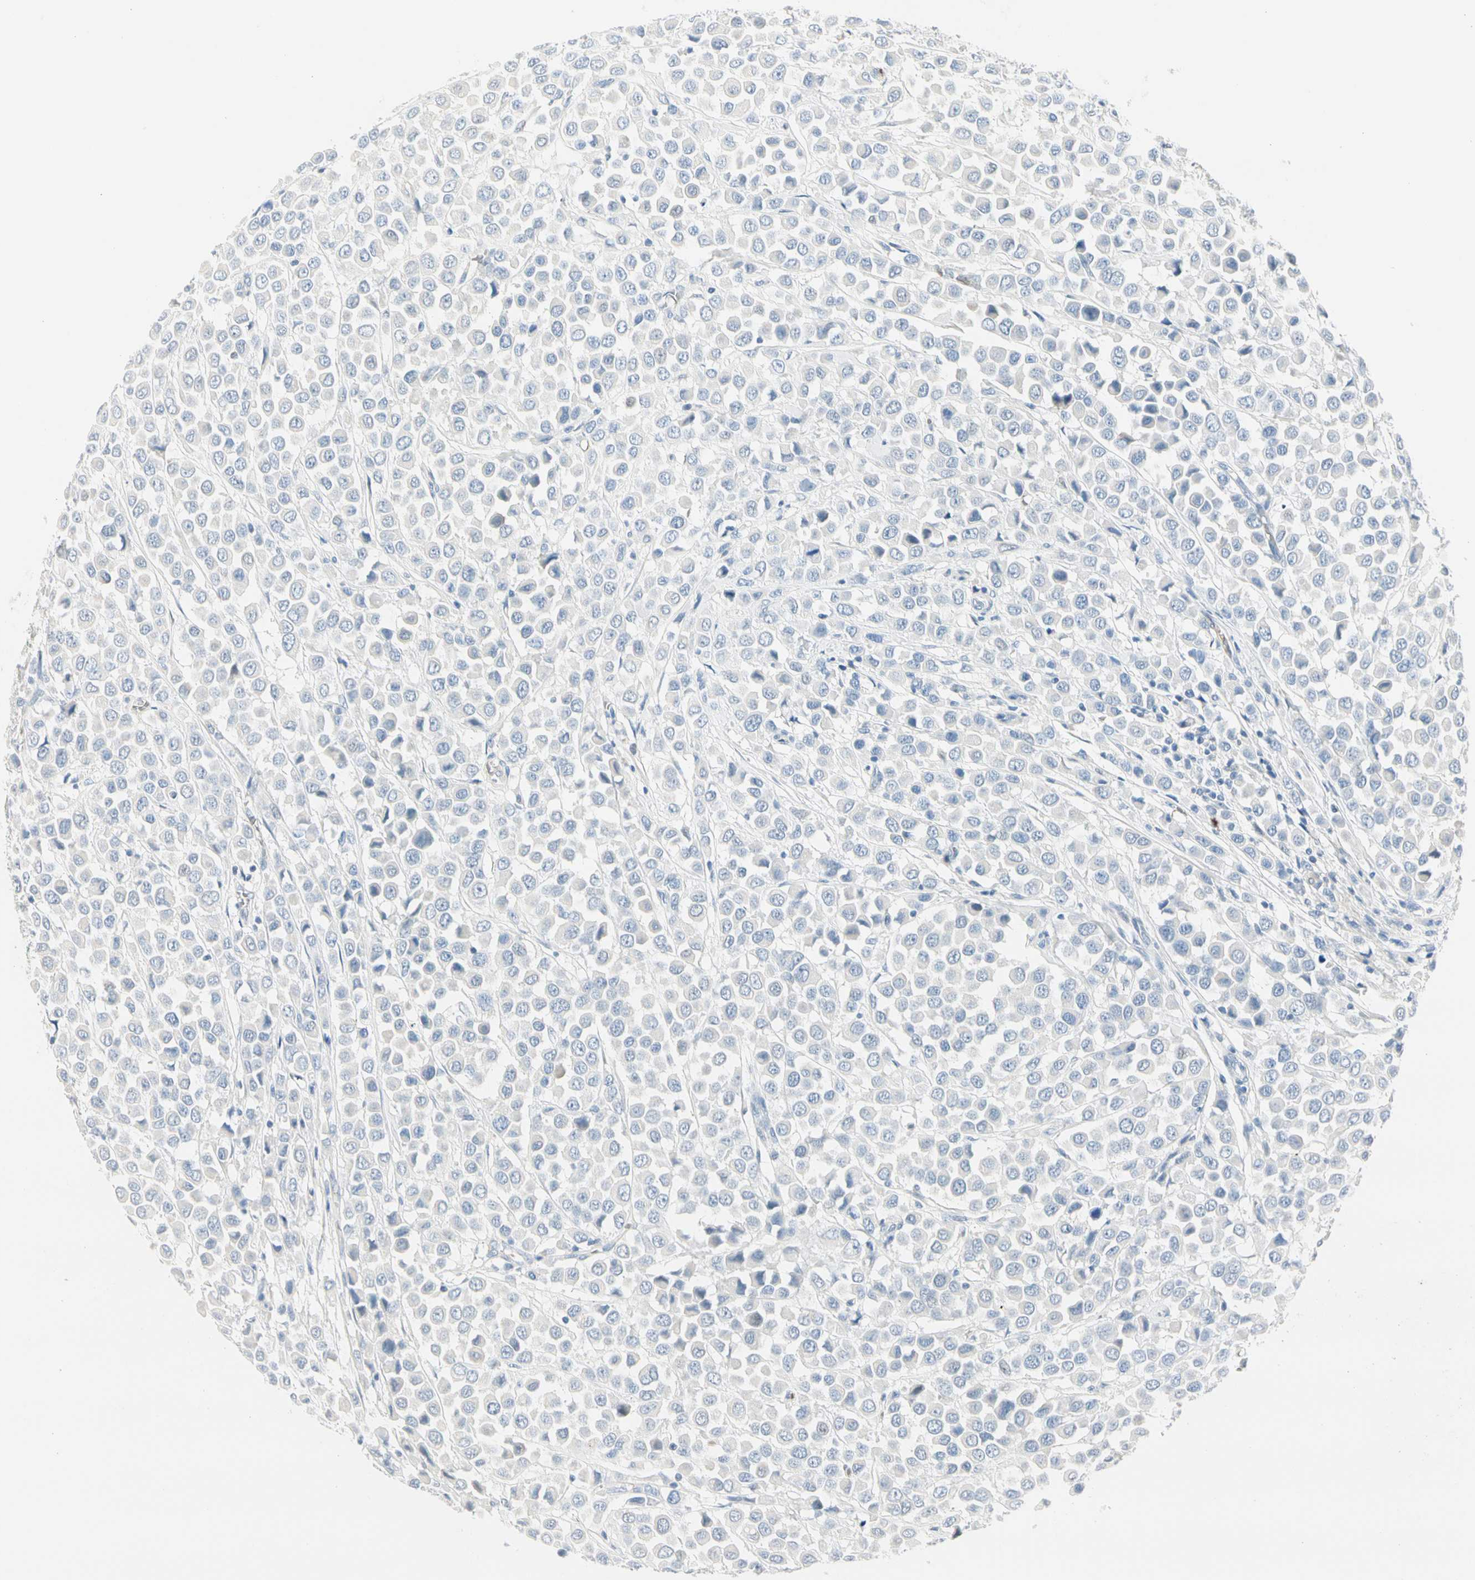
{"staining": {"intensity": "negative", "quantity": "none", "location": "none"}, "tissue": "breast cancer", "cell_type": "Tumor cells", "image_type": "cancer", "snomed": [{"axis": "morphology", "description": "Duct carcinoma"}, {"axis": "topography", "description": "Breast"}], "caption": "Image shows no protein positivity in tumor cells of breast cancer tissue.", "gene": "CA1", "patient": {"sex": "female", "age": 61}}